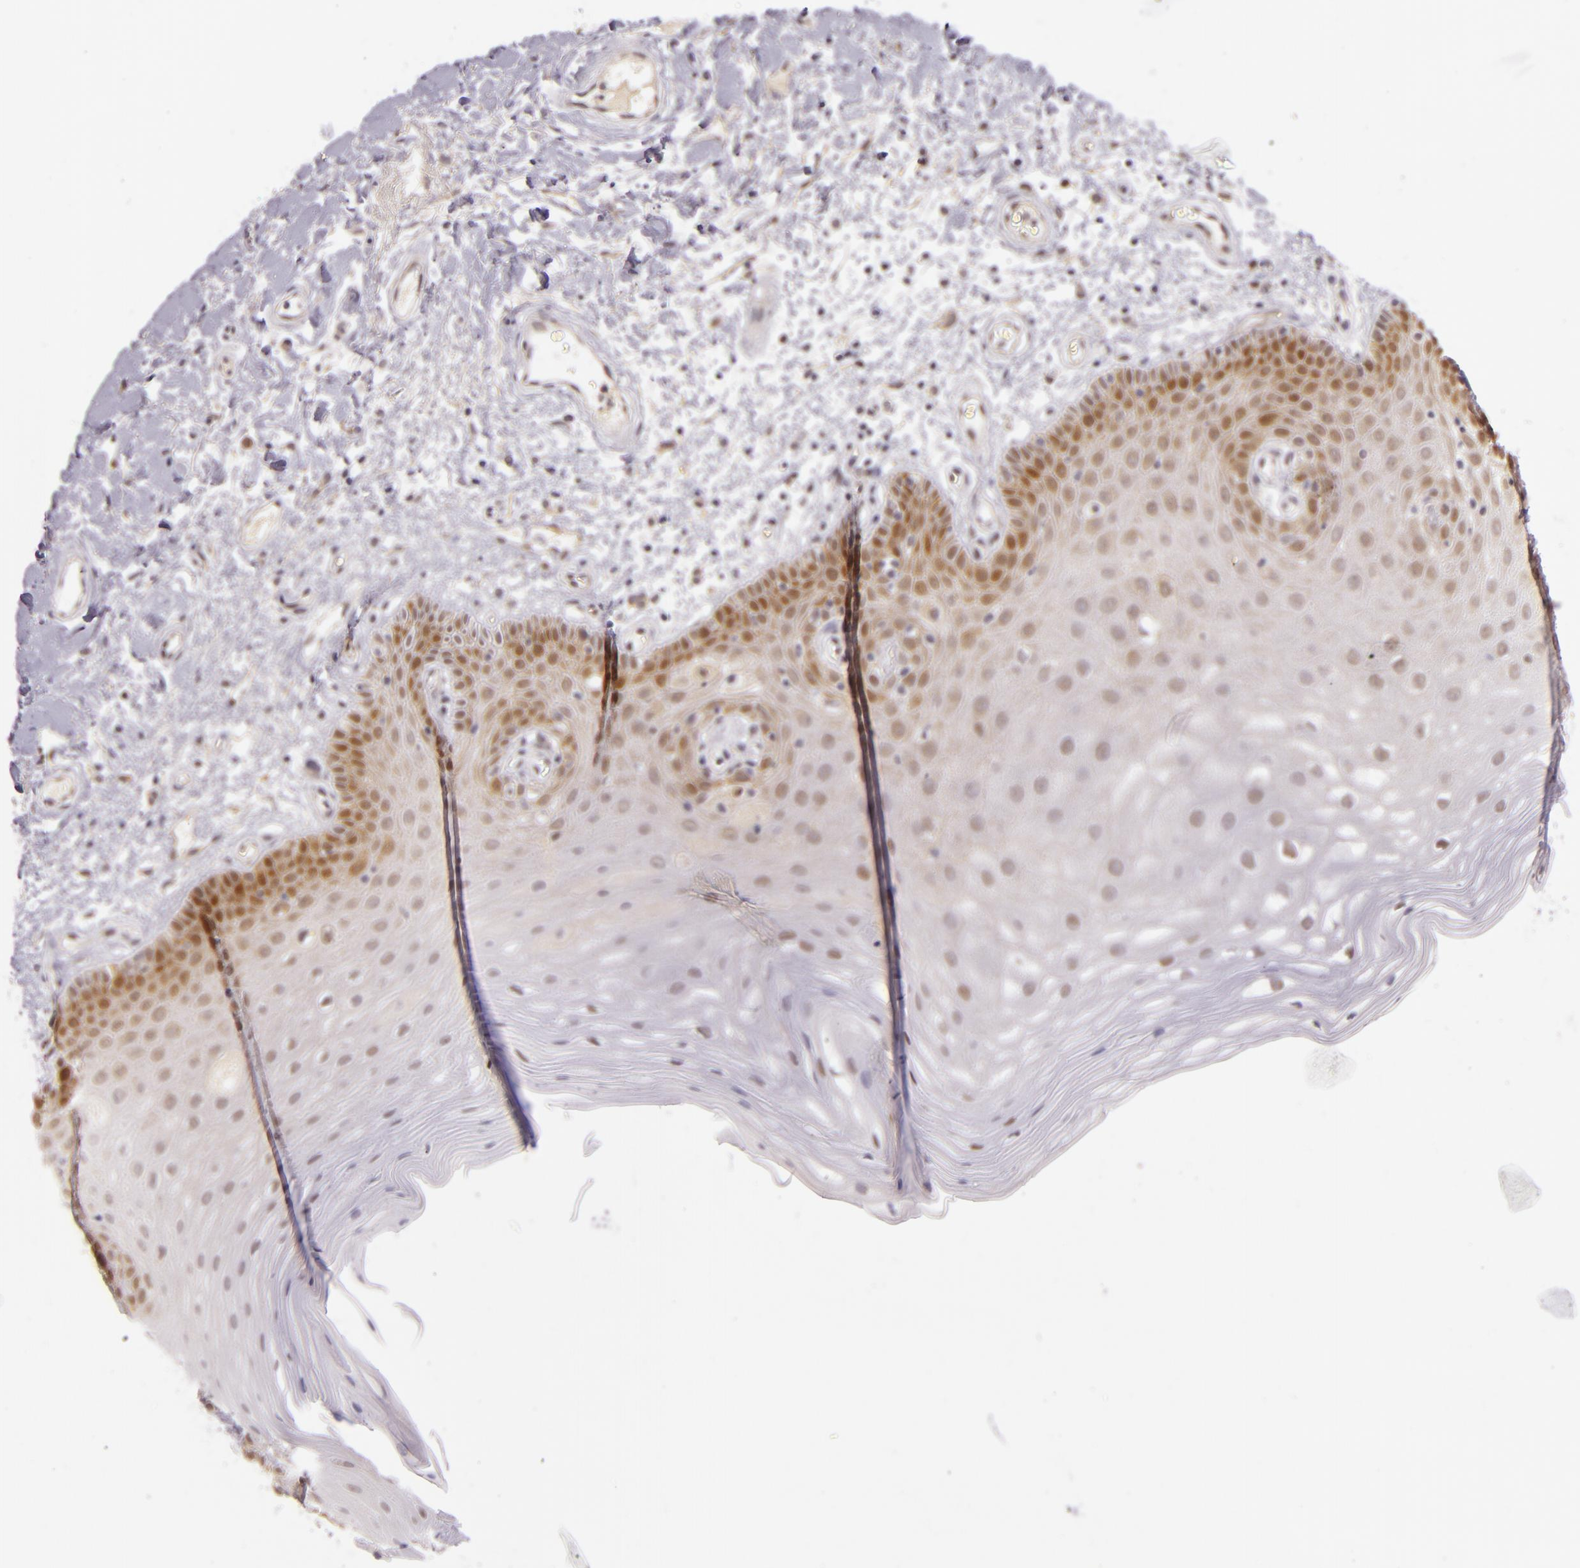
{"staining": {"intensity": "moderate", "quantity": "25%-75%", "location": "cytoplasmic/membranous,nuclear"}, "tissue": "oral mucosa", "cell_type": "Squamous epithelial cells", "image_type": "normal", "snomed": [{"axis": "morphology", "description": "Normal tissue, NOS"}, {"axis": "morphology", "description": "Squamous cell carcinoma, NOS"}, {"axis": "topography", "description": "Skeletal muscle"}, {"axis": "topography", "description": "Oral tissue"}, {"axis": "topography", "description": "Head-Neck"}], "caption": "Squamous epithelial cells display moderate cytoplasmic/membranous,nuclear positivity in approximately 25%-75% of cells in benign oral mucosa.", "gene": "CSE1L", "patient": {"sex": "male", "age": 71}}